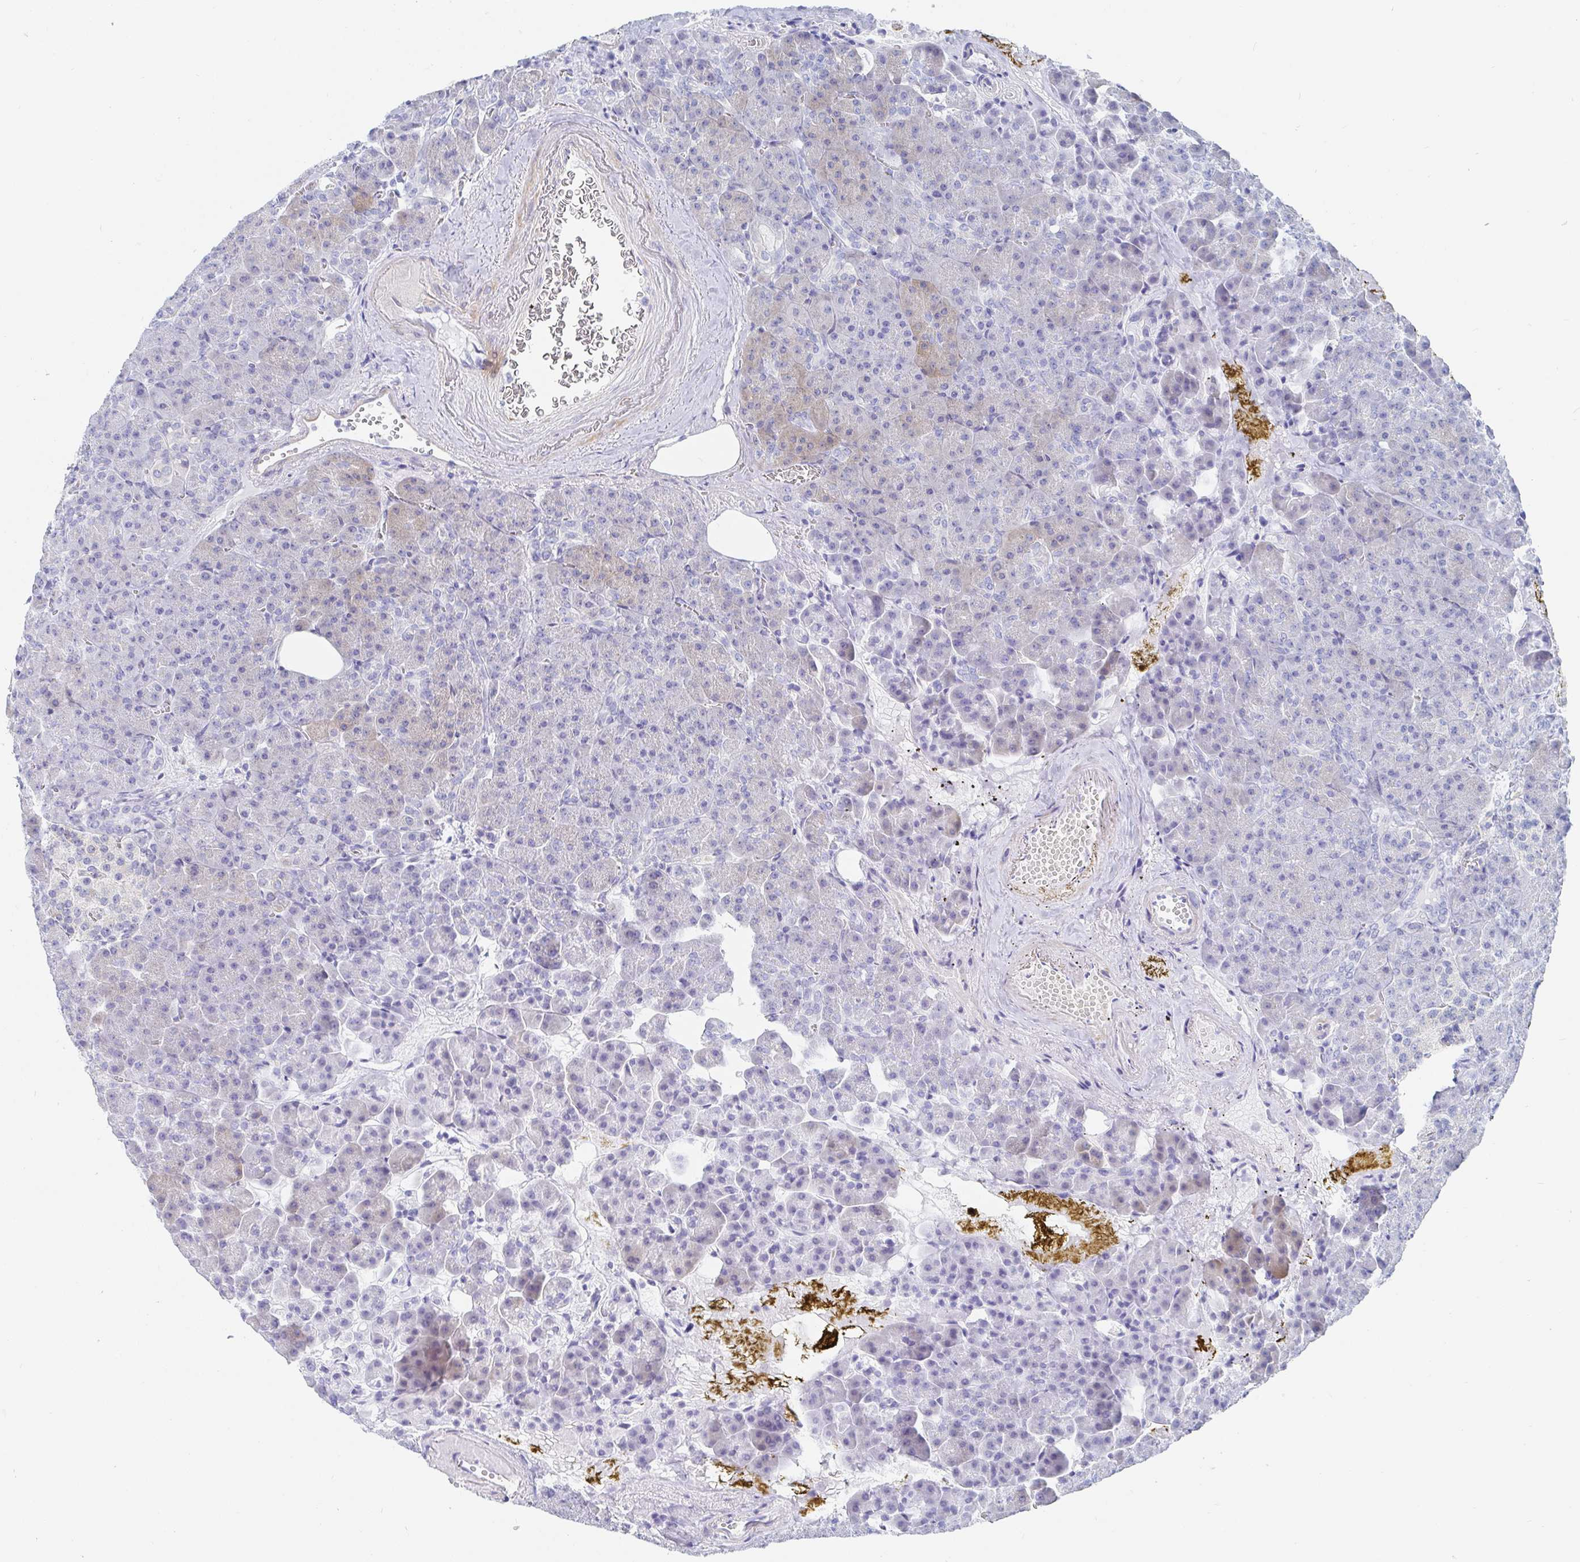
{"staining": {"intensity": "weak", "quantity": "<25%", "location": "cytoplasmic/membranous"}, "tissue": "pancreas", "cell_type": "Exocrine glandular cells", "image_type": "normal", "snomed": [{"axis": "morphology", "description": "Normal tissue, NOS"}, {"axis": "topography", "description": "Pancreas"}], "caption": "The histopathology image reveals no staining of exocrine glandular cells in unremarkable pancreas.", "gene": "PACSIN1", "patient": {"sex": "female", "age": 74}}